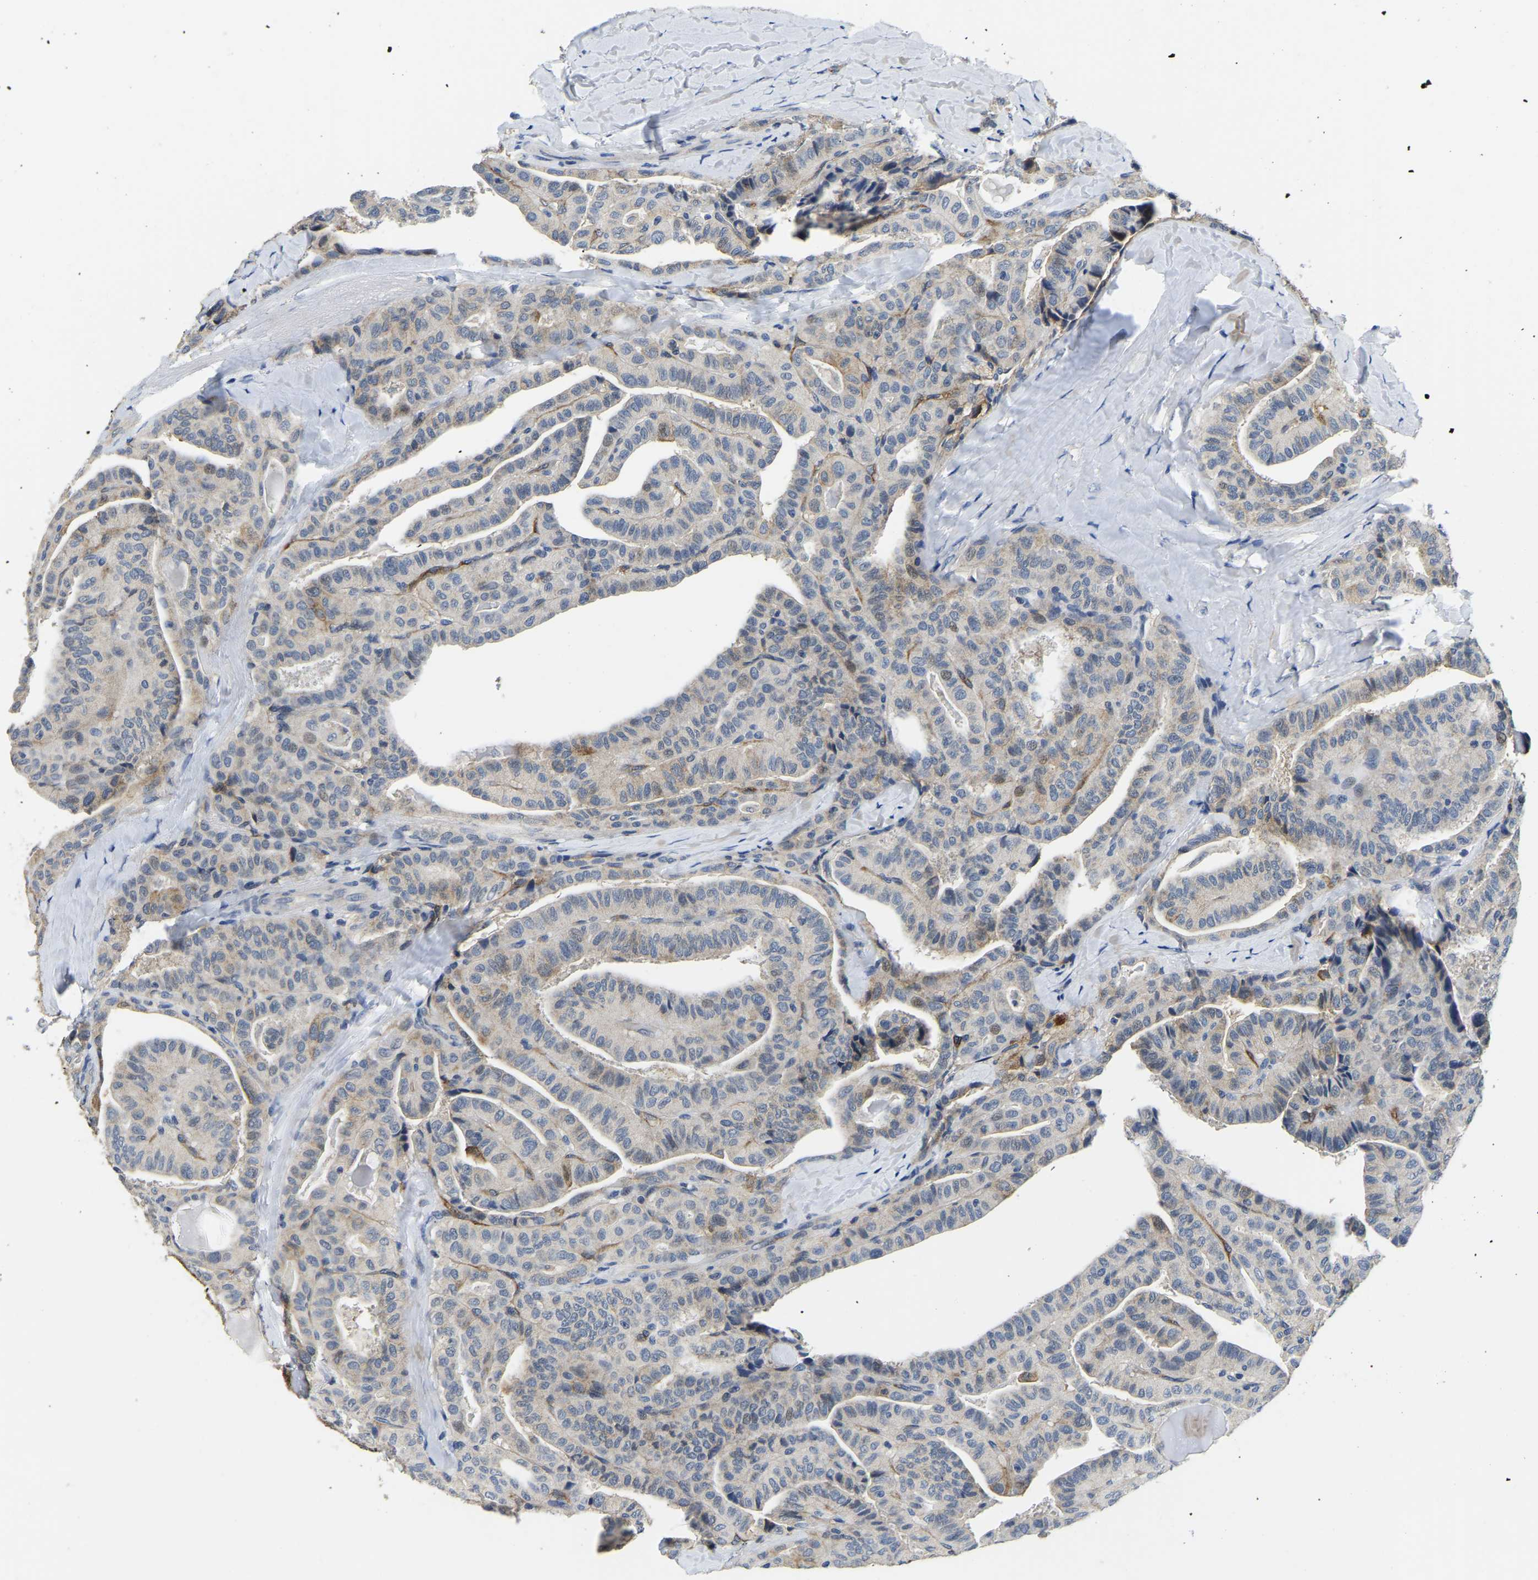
{"staining": {"intensity": "negative", "quantity": "none", "location": "none"}, "tissue": "thyroid cancer", "cell_type": "Tumor cells", "image_type": "cancer", "snomed": [{"axis": "morphology", "description": "Papillary adenocarcinoma, NOS"}, {"axis": "topography", "description": "Thyroid gland"}], "caption": "Immunohistochemistry photomicrograph of papillary adenocarcinoma (thyroid) stained for a protein (brown), which reveals no staining in tumor cells.", "gene": "ITGA2", "patient": {"sex": "male", "age": 77}}